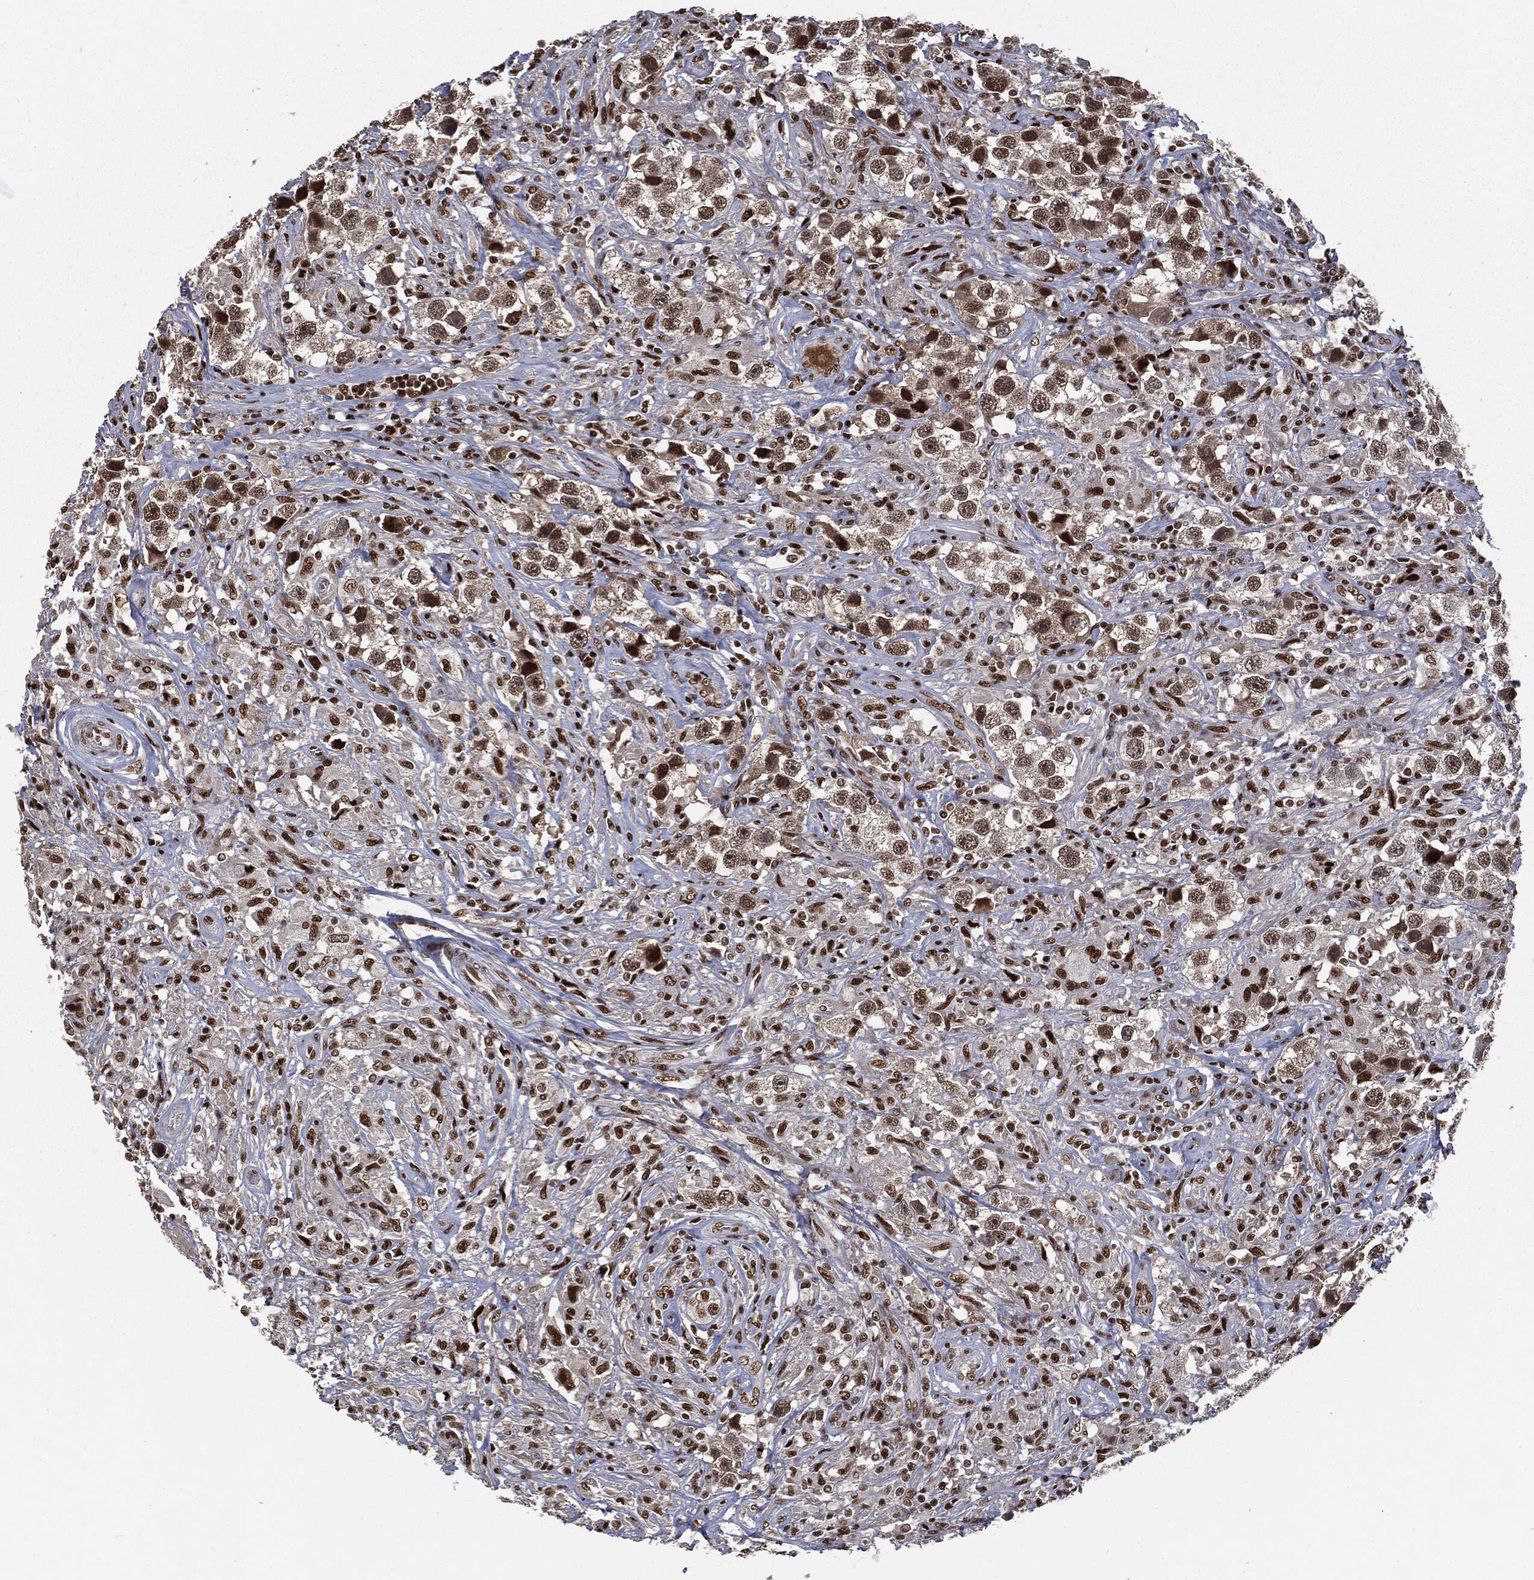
{"staining": {"intensity": "strong", "quantity": ">75%", "location": "nuclear"}, "tissue": "testis cancer", "cell_type": "Tumor cells", "image_type": "cancer", "snomed": [{"axis": "morphology", "description": "Seminoma, NOS"}, {"axis": "topography", "description": "Testis"}], "caption": "The immunohistochemical stain labels strong nuclear positivity in tumor cells of testis cancer tissue.", "gene": "DPH2", "patient": {"sex": "male", "age": 49}}